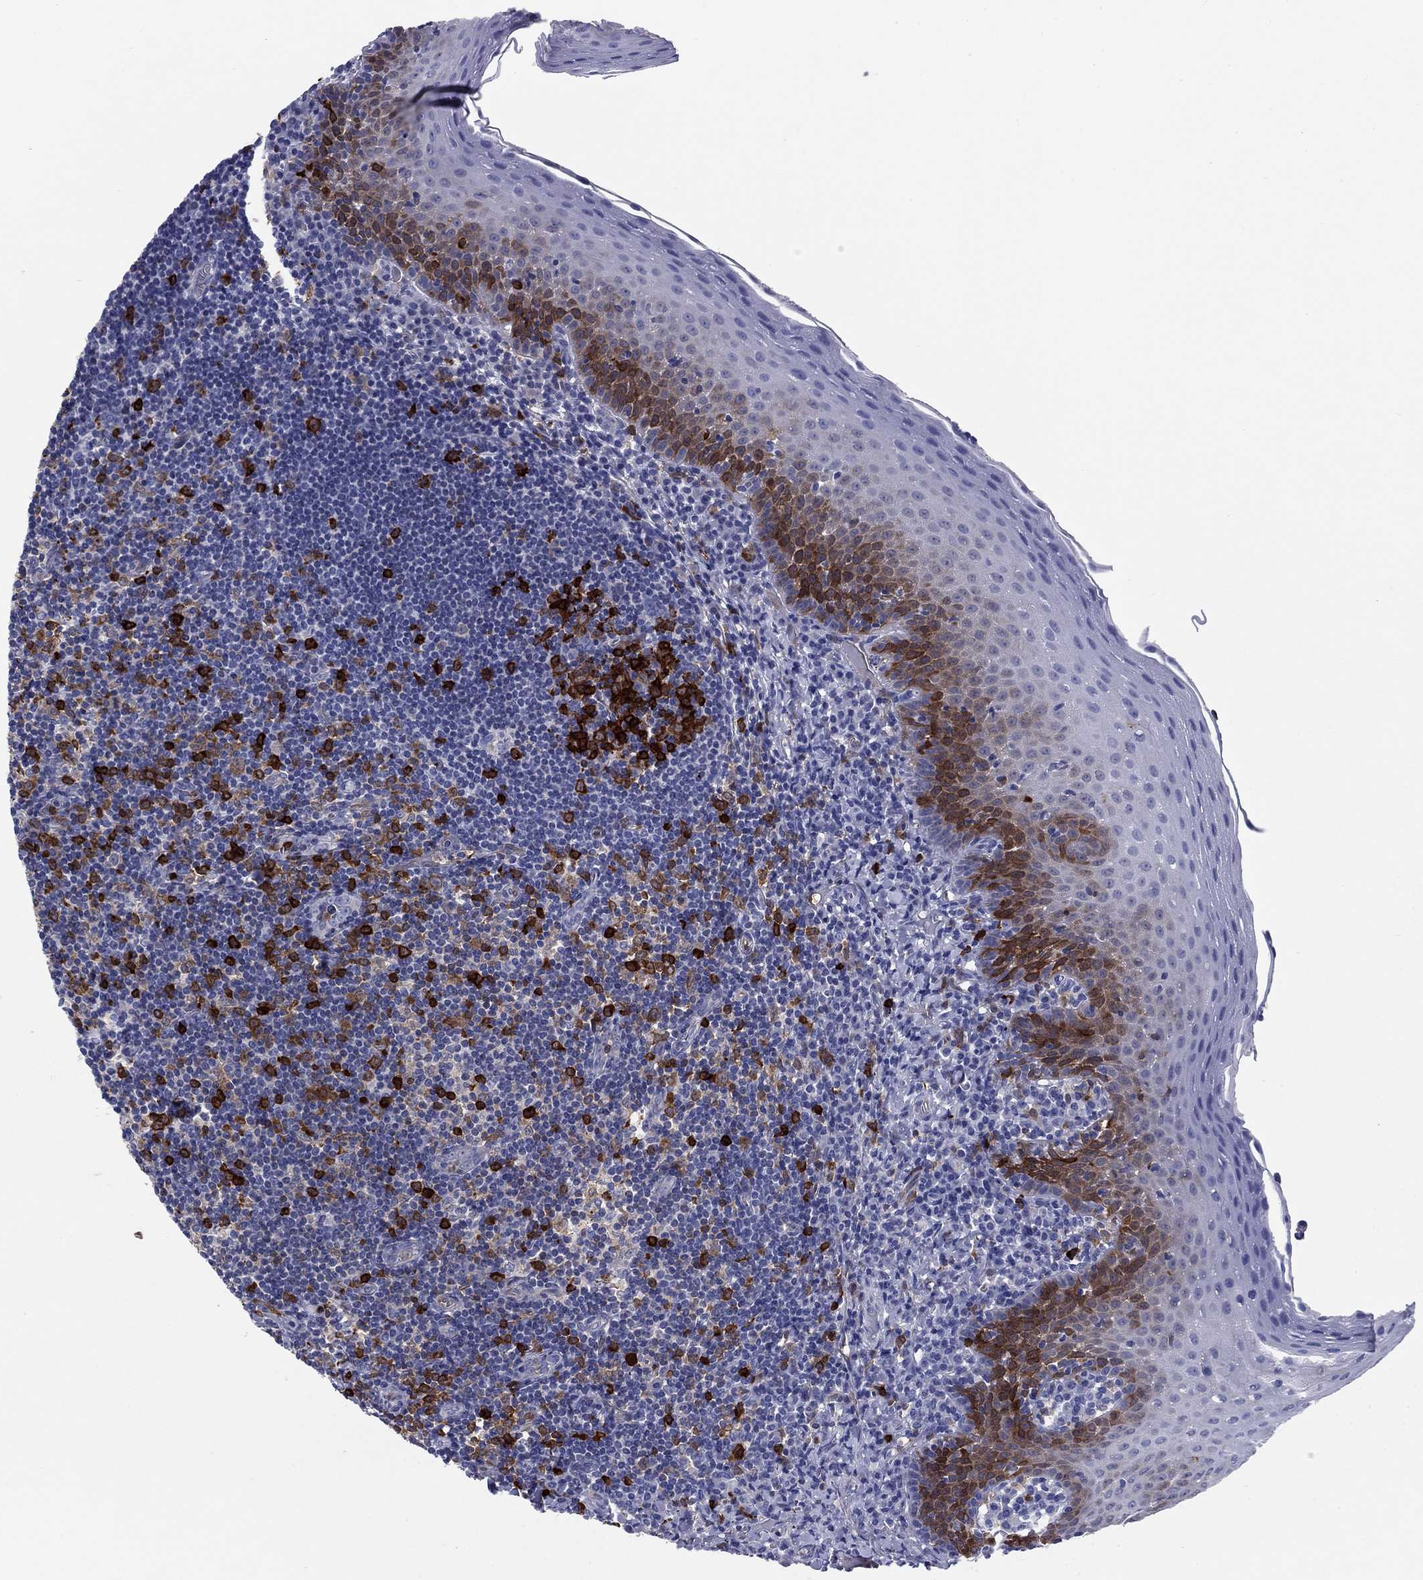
{"staining": {"intensity": "strong", "quantity": ">75%", "location": "cytoplasmic/membranous"}, "tissue": "tonsil", "cell_type": "Germinal center cells", "image_type": "normal", "snomed": [{"axis": "morphology", "description": "Normal tissue, NOS"}, {"axis": "morphology", "description": "Inflammation, NOS"}, {"axis": "topography", "description": "Tonsil"}], "caption": "High-magnification brightfield microscopy of normal tonsil stained with DAB (3,3'-diaminobenzidine) (brown) and counterstained with hematoxylin (blue). germinal center cells exhibit strong cytoplasmic/membranous expression is identified in approximately>75% of cells.", "gene": "STMN1", "patient": {"sex": "female", "age": 31}}